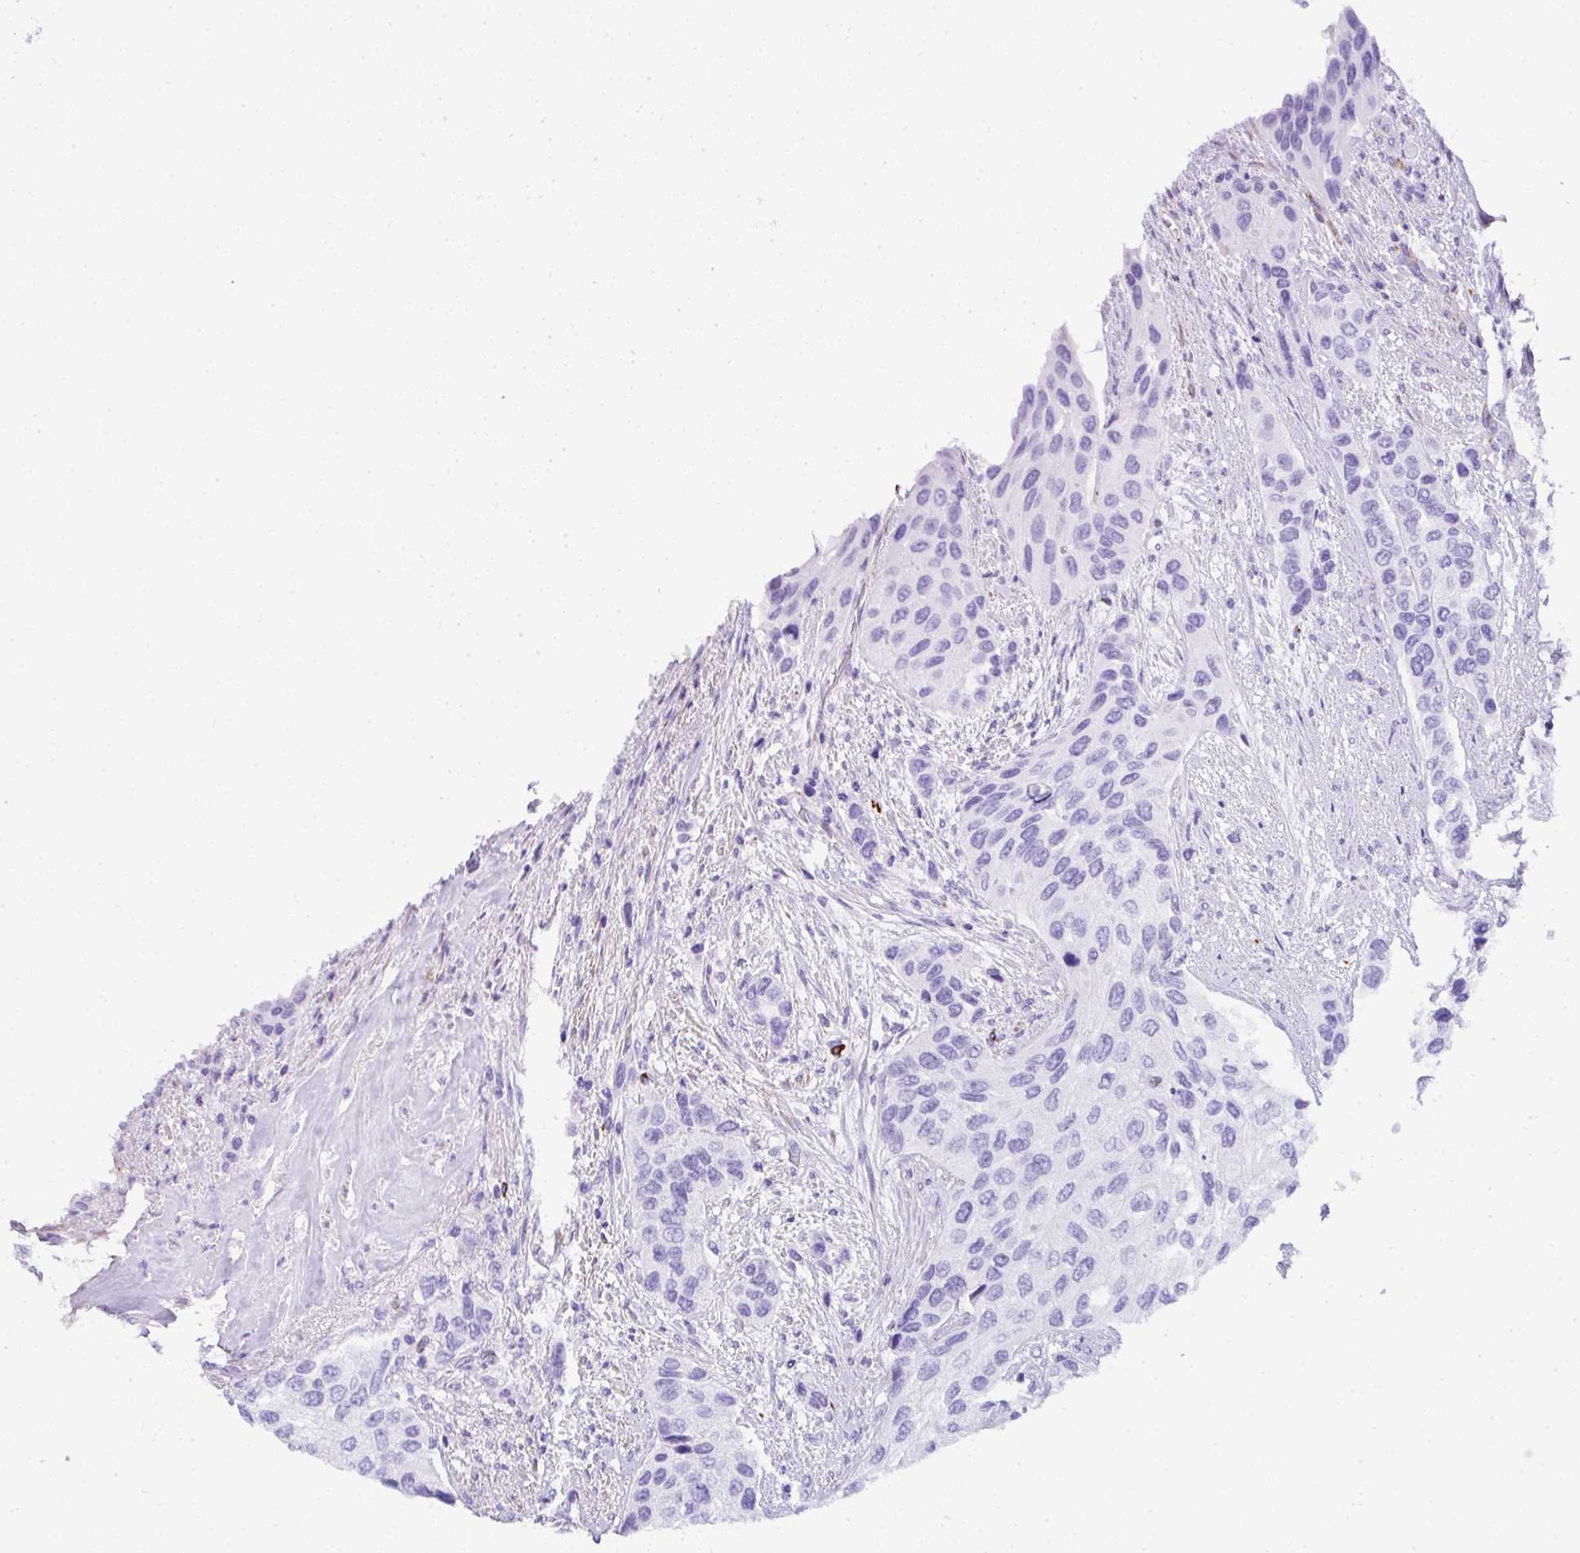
{"staining": {"intensity": "negative", "quantity": "none", "location": "none"}, "tissue": "urothelial cancer", "cell_type": "Tumor cells", "image_type": "cancer", "snomed": [{"axis": "morphology", "description": "Normal tissue, NOS"}, {"axis": "morphology", "description": "Urothelial carcinoma, High grade"}, {"axis": "topography", "description": "Vascular tissue"}, {"axis": "topography", "description": "Urinary bladder"}], "caption": "DAB (3,3'-diaminobenzidine) immunohistochemical staining of urothelial cancer demonstrates no significant positivity in tumor cells.", "gene": "DEPDC5", "patient": {"sex": "female", "age": 56}}